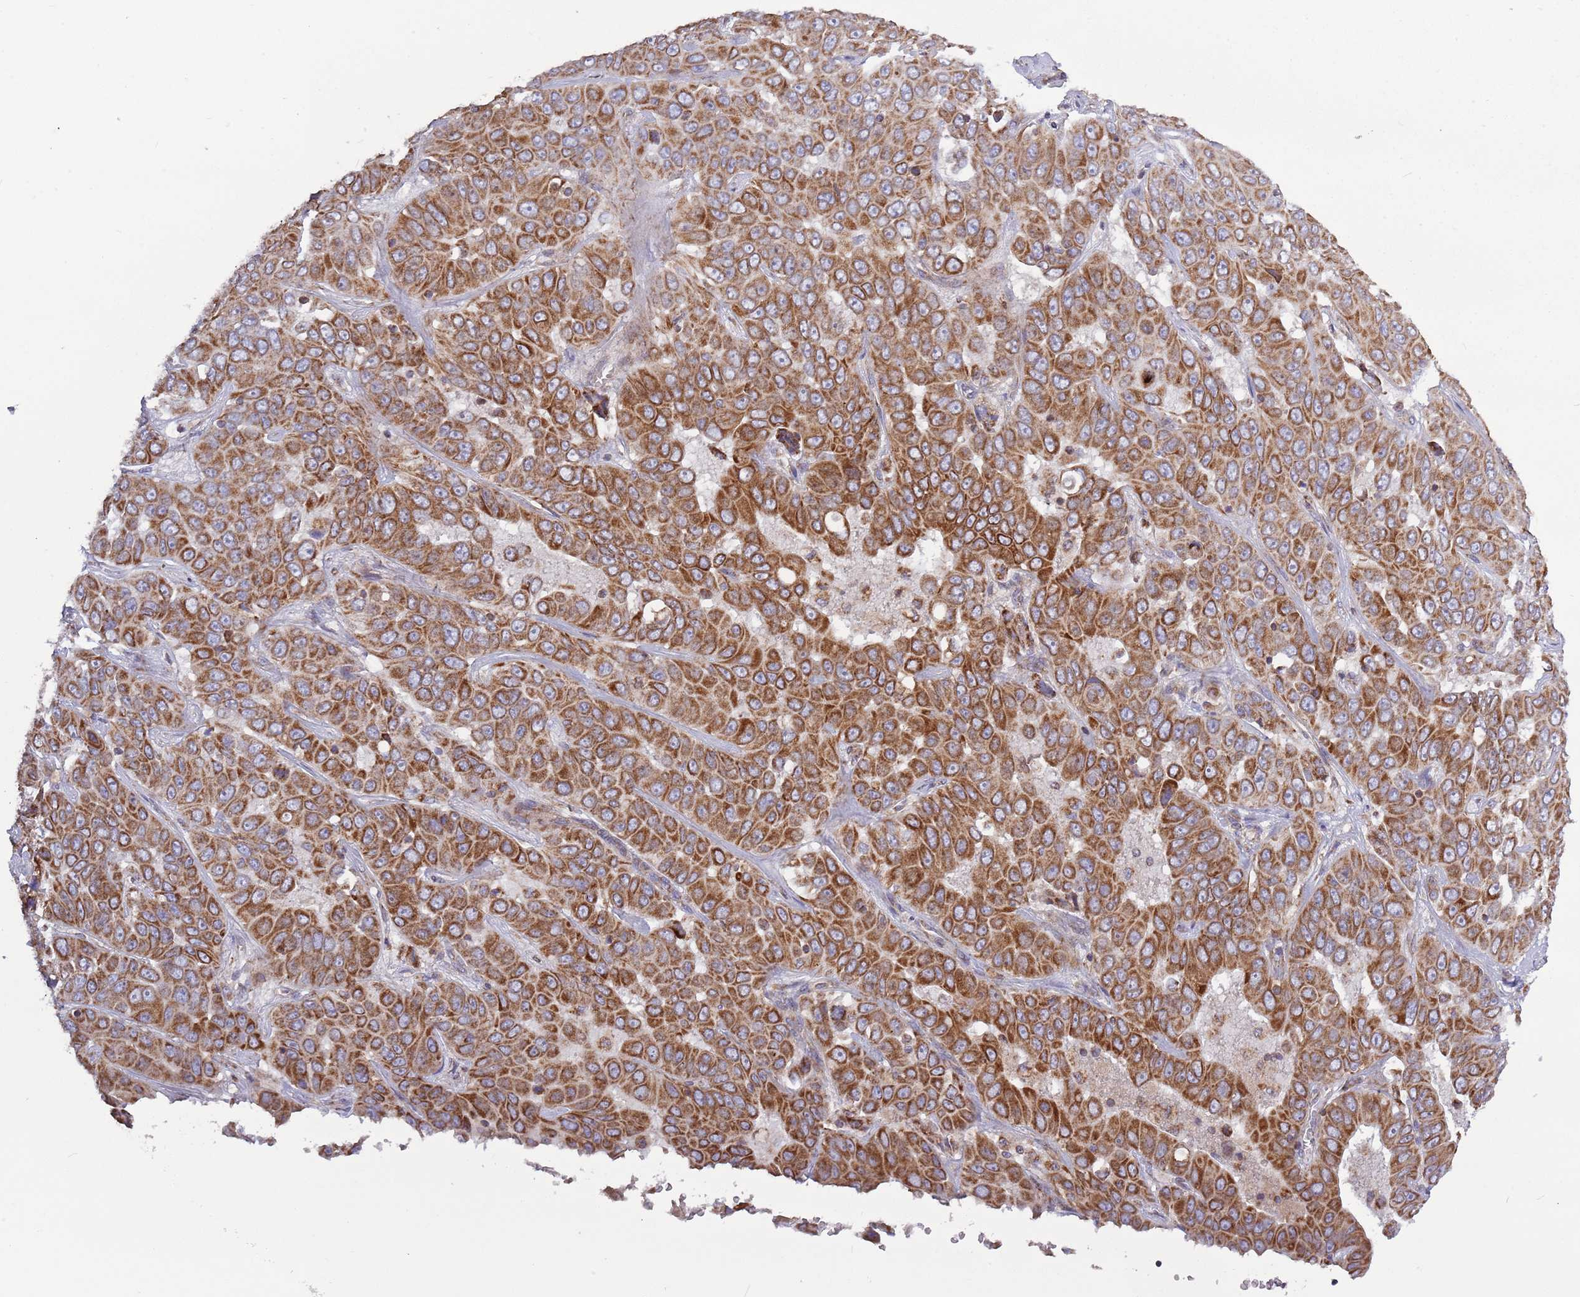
{"staining": {"intensity": "moderate", "quantity": ">75%", "location": "cytoplasmic/membranous"}, "tissue": "liver cancer", "cell_type": "Tumor cells", "image_type": "cancer", "snomed": [{"axis": "morphology", "description": "Cholangiocarcinoma"}, {"axis": "topography", "description": "Liver"}], "caption": "Immunohistochemical staining of human liver cancer (cholangiocarcinoma) exhibits moderate cytoplasmic/membranous protein positivity in approximately >75% of tumor cells. (DAB IHC with brightfield microscopy, high magnification).", "gene": "IRS4", "patient": {"sex": "female", "age": 52}}